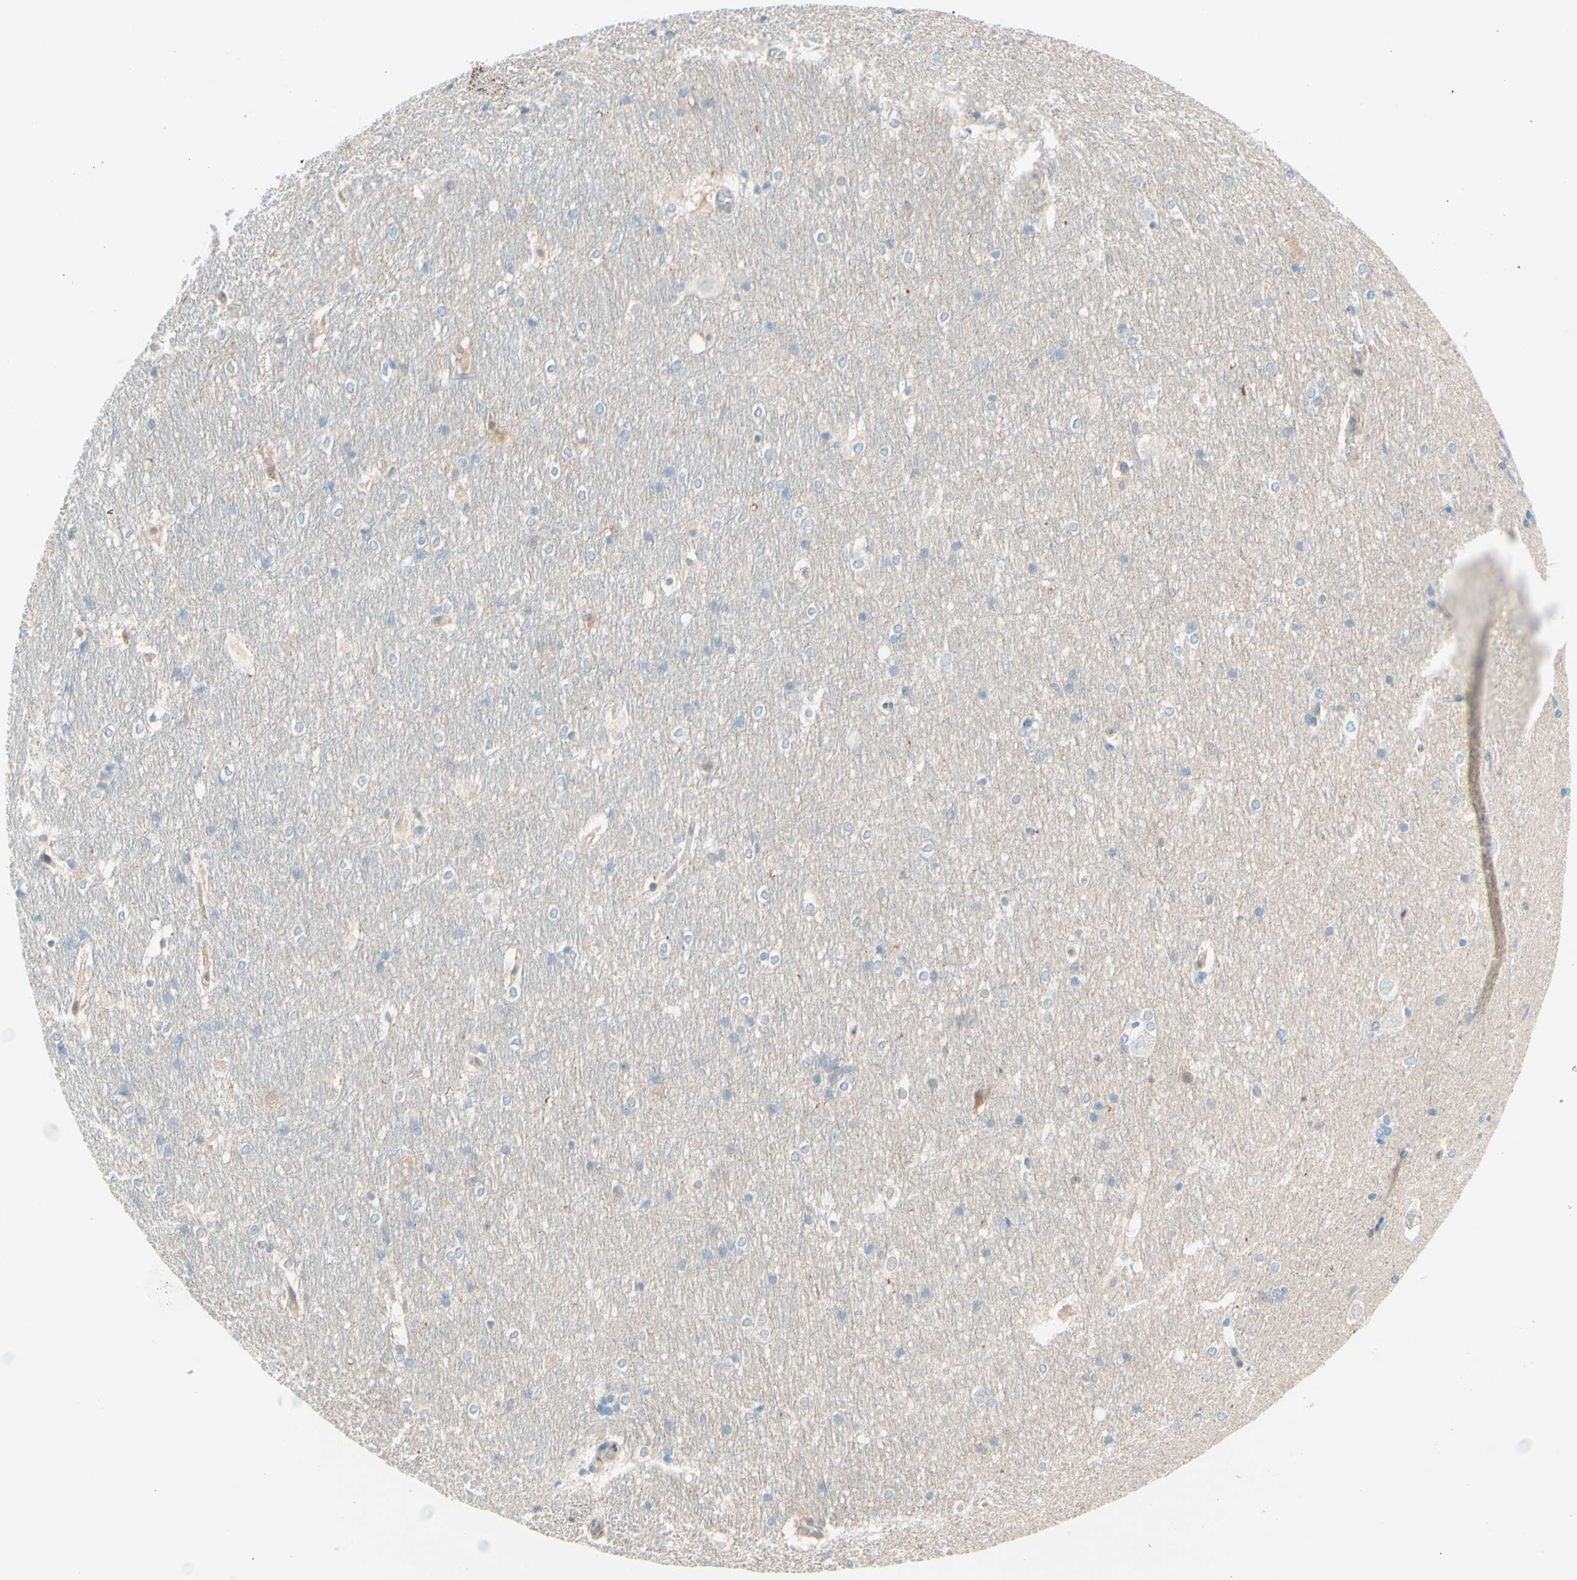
{"staining": {"intensity": "weak", "quantity": "<25%", "location": "cytoplasmic/membranous"}, "tissue": "hippocampus", "cell_type": "Glial cells", "image_type": "normal", "snomed": [{"axis": "morphology", "description": "Normal tissue, NOS"}, {"axis": "topography", "description": "Hippocampus"}], "caption": "DAB immunohistochemical staining of unremarkable human hippocampus demonstrates no significant expression in glial cells. Nuclei are stained in blue.", "gene": "UPK3B", "patient": {"sex": "female", "age": 19}}